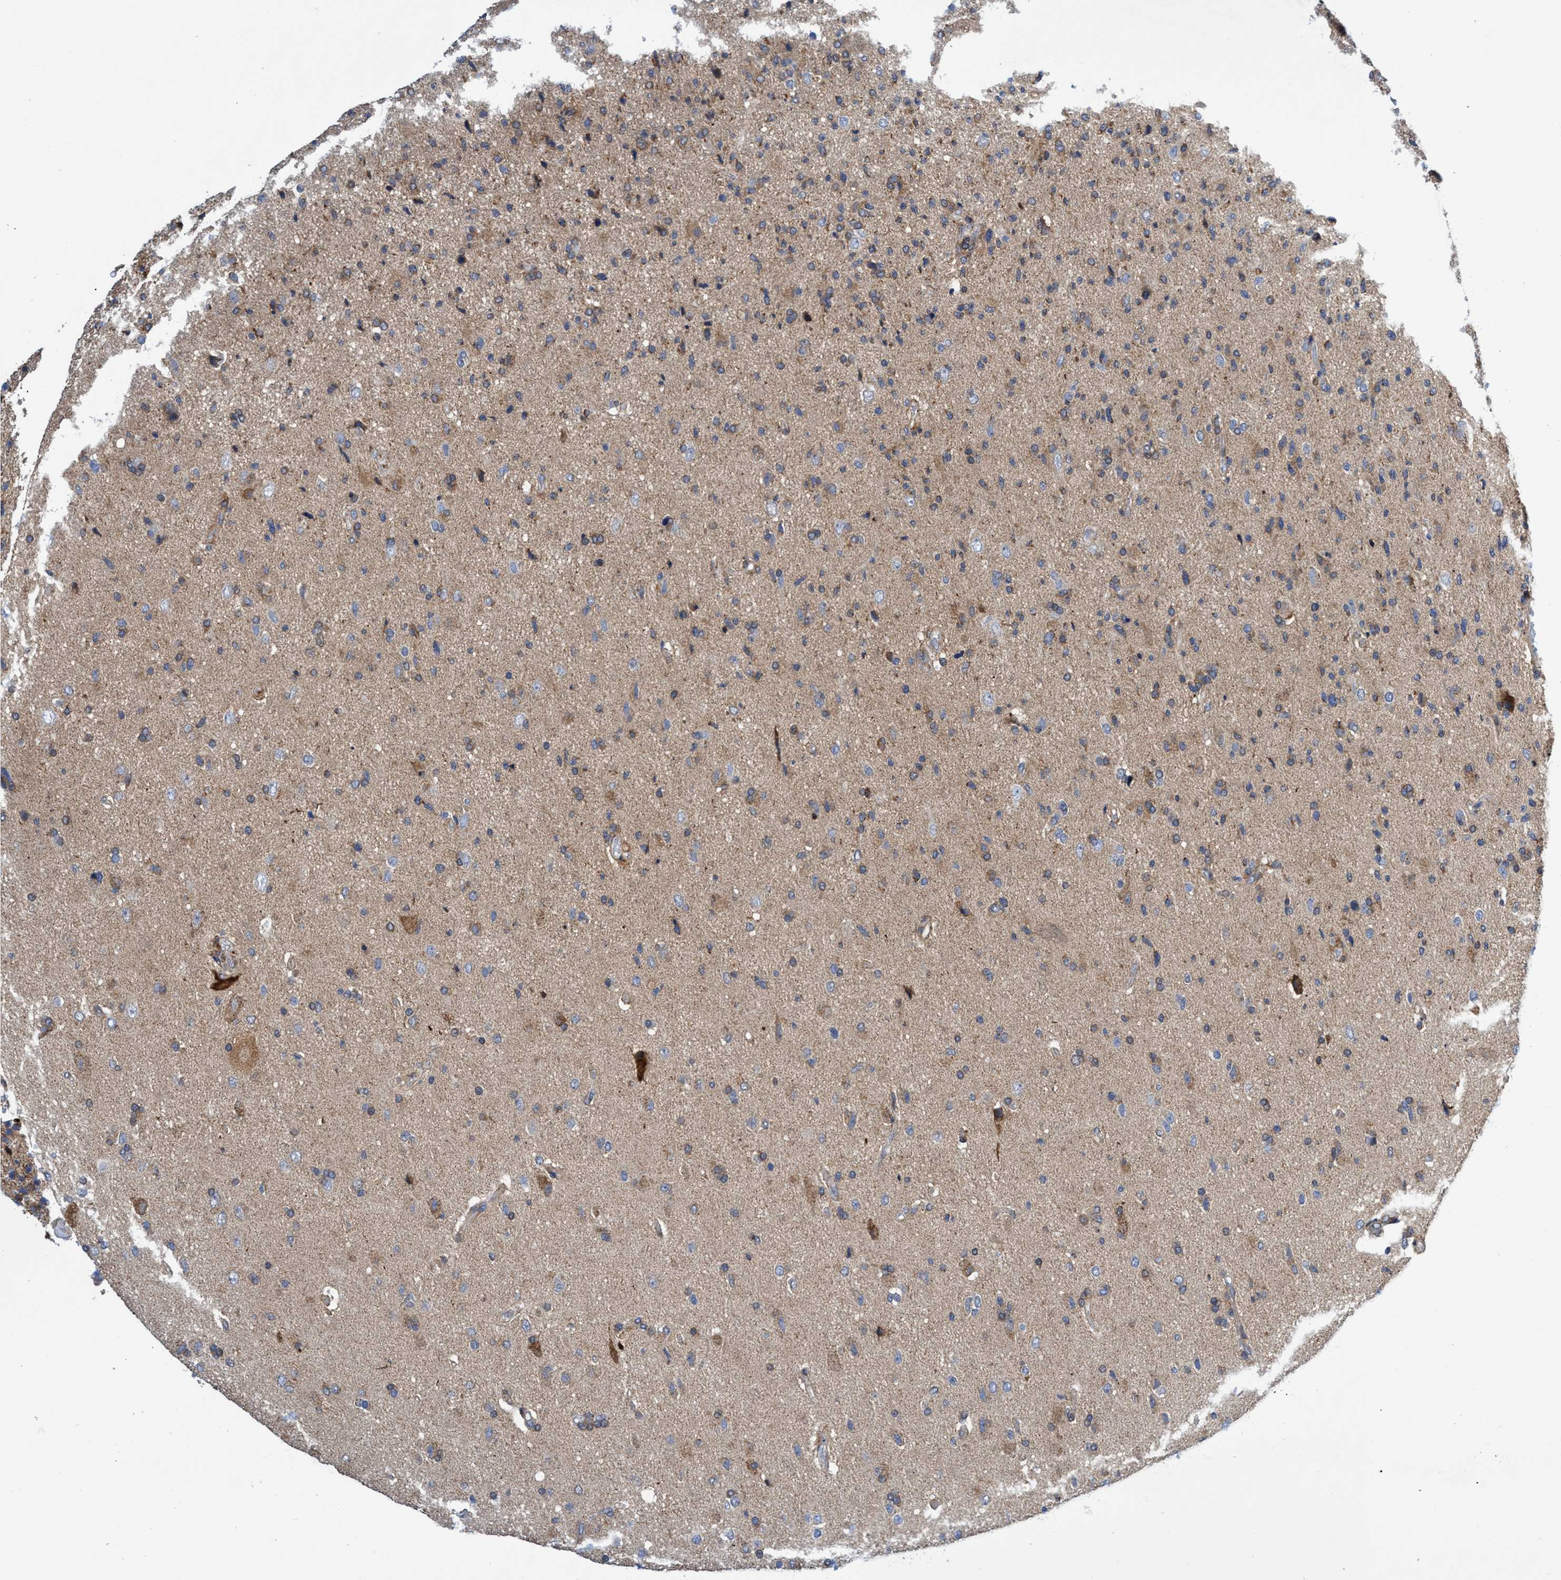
{"staining": {"intensity": "moderate", "quantity": "<25%", "location": "cytoplasmic/membranous"}, "tissue": "glioma", "cell_type": "Tumor cells", "image_type": "cancer", "snomed": [{"axis": "morphology", "description": "Glioma, malignant, High grade"}, {"axis": "topography", "description": "Brain"}], "caption": "Human glioma stained for a protein (brown) demonstrates moderate cytoplasmic/membranous positive expression in about <25% of tumor cells.", "gene": "CRYZ", "patient": {"sex": "male", "age": 72}}